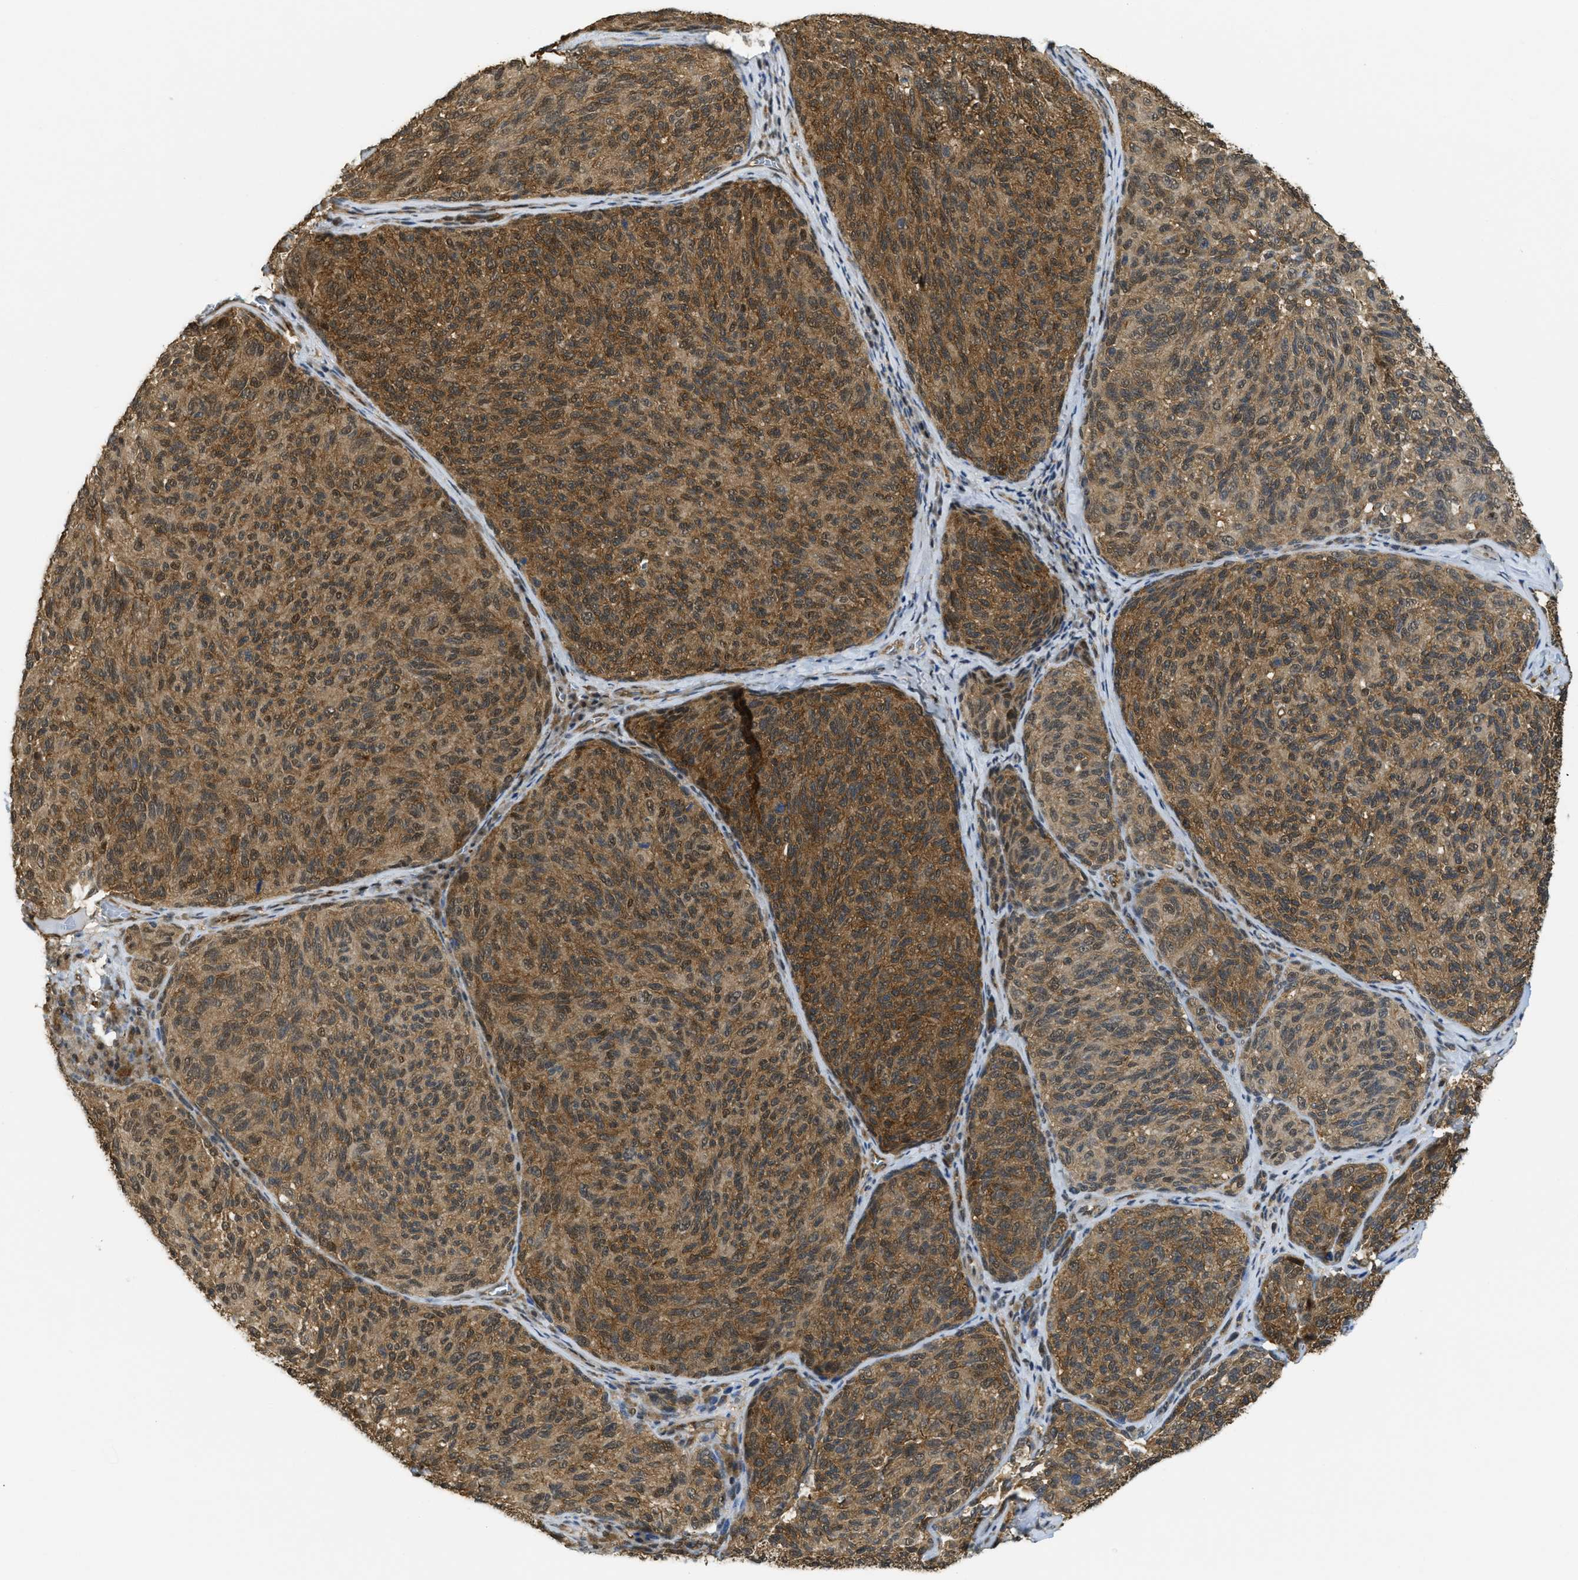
{"staining": {"intensity": "moderate", "quantity": ">75%", "location": "cytoplasmic/membranous"}, "tissue": "melanoma", "cell_type": "Tumor cells", "image_type": "cancer", "snomed": [{"axis": "morphology", "description": "Malignant melanoma, NOS"}, {"axis": "topography", "description": "Skin"}], "caption": "A brown stain shows moderate cytoplasmic/membranous positivity of a protein in melanoma tumor cells.", "gene": "PSMC5", "patient": {"sex": "female", "age": 73}}